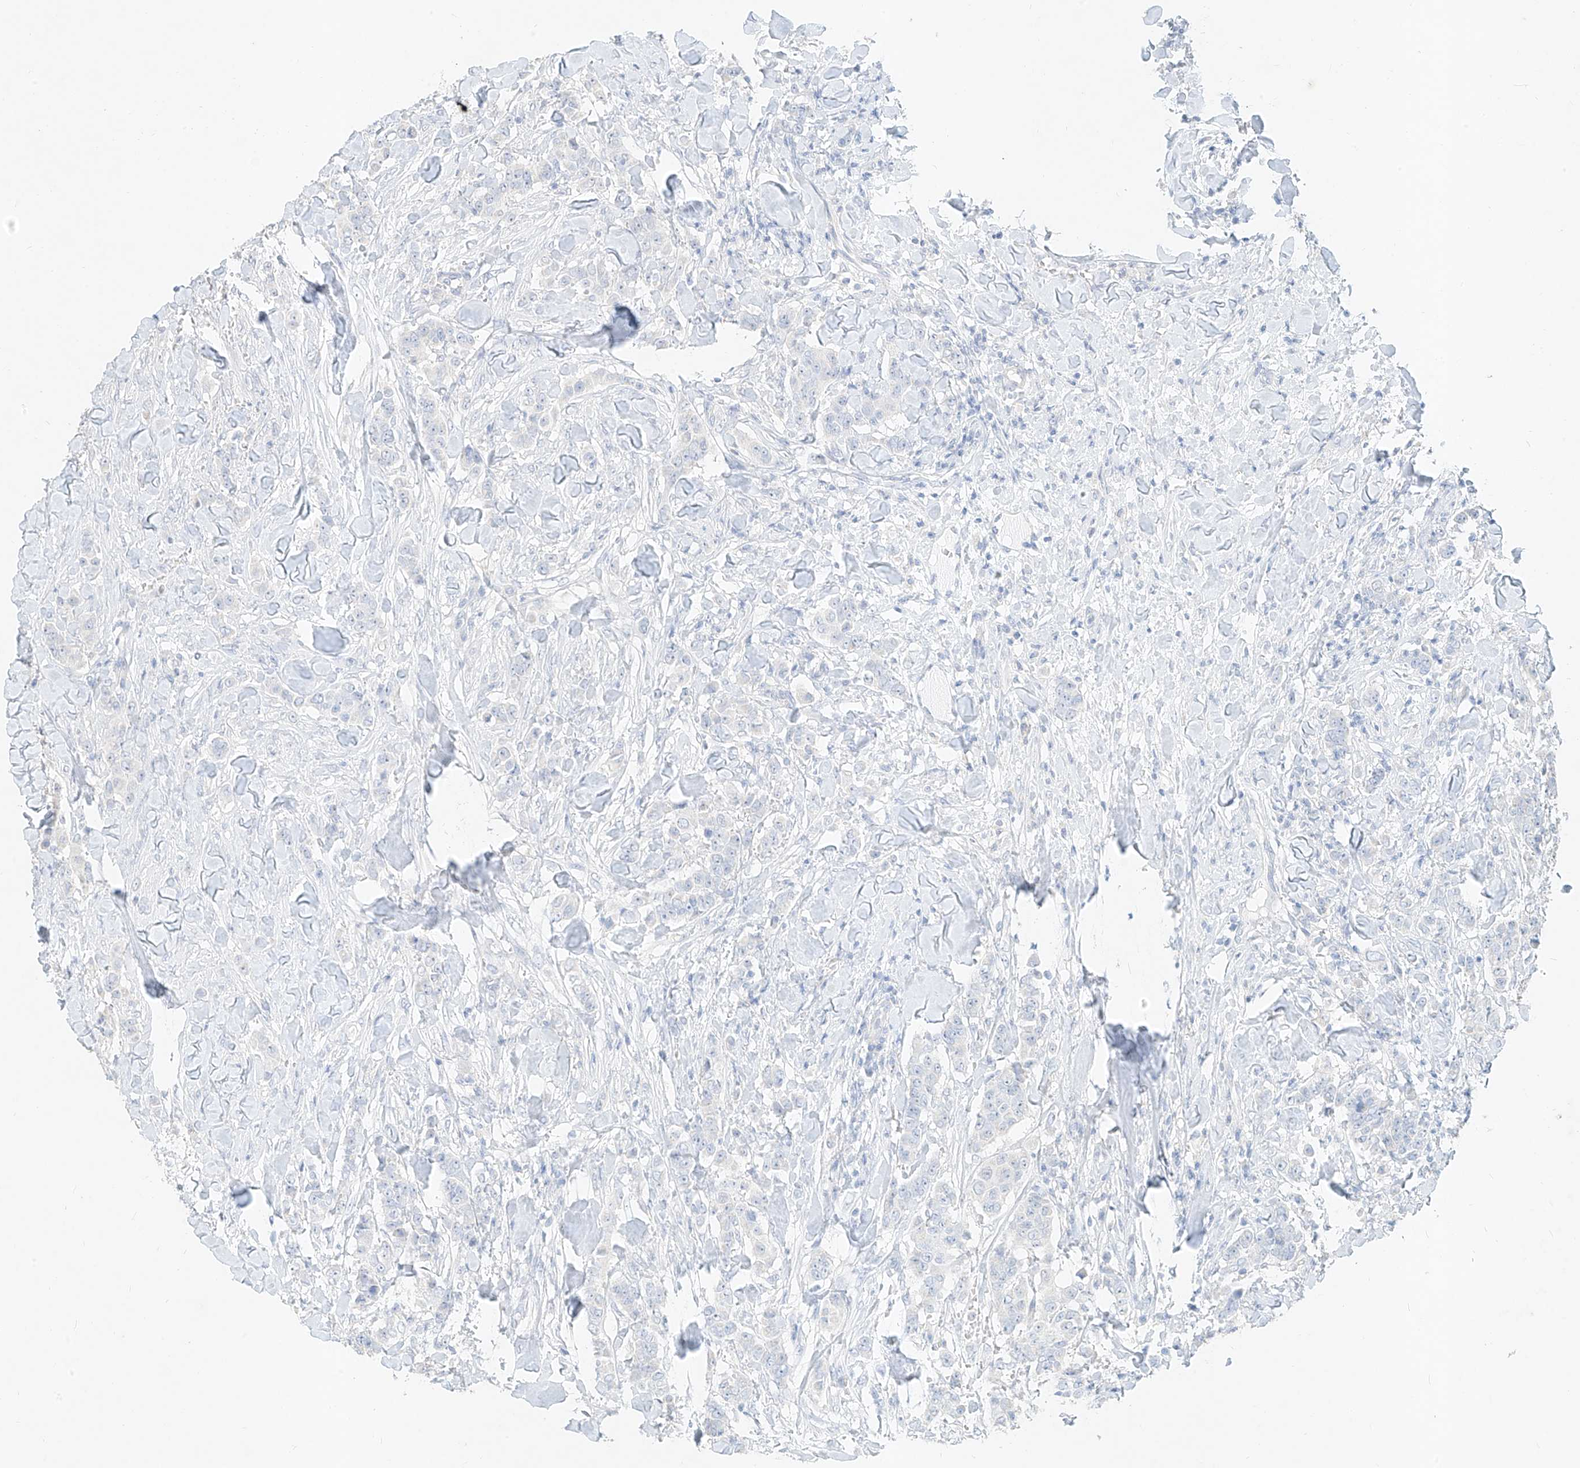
{"staining": {"intensity": "negative", "quantity": "none", "location": "none"}, "tissue": "breast cancer", "cell_type": "Tumor cells", "image_type": "cancer", "snomed": [{"axis": "morphology", "description": "Duct carcinoma"}, {"axis": "topography", "description": "Breast"}], "caption": "Breast infiltrating ductal carcinoma was stained to show a protein in brown. There is no significant positivity in tumor cells.", "gene": "ZZEF1", "patient": {"sex": "female", "age": 40}}